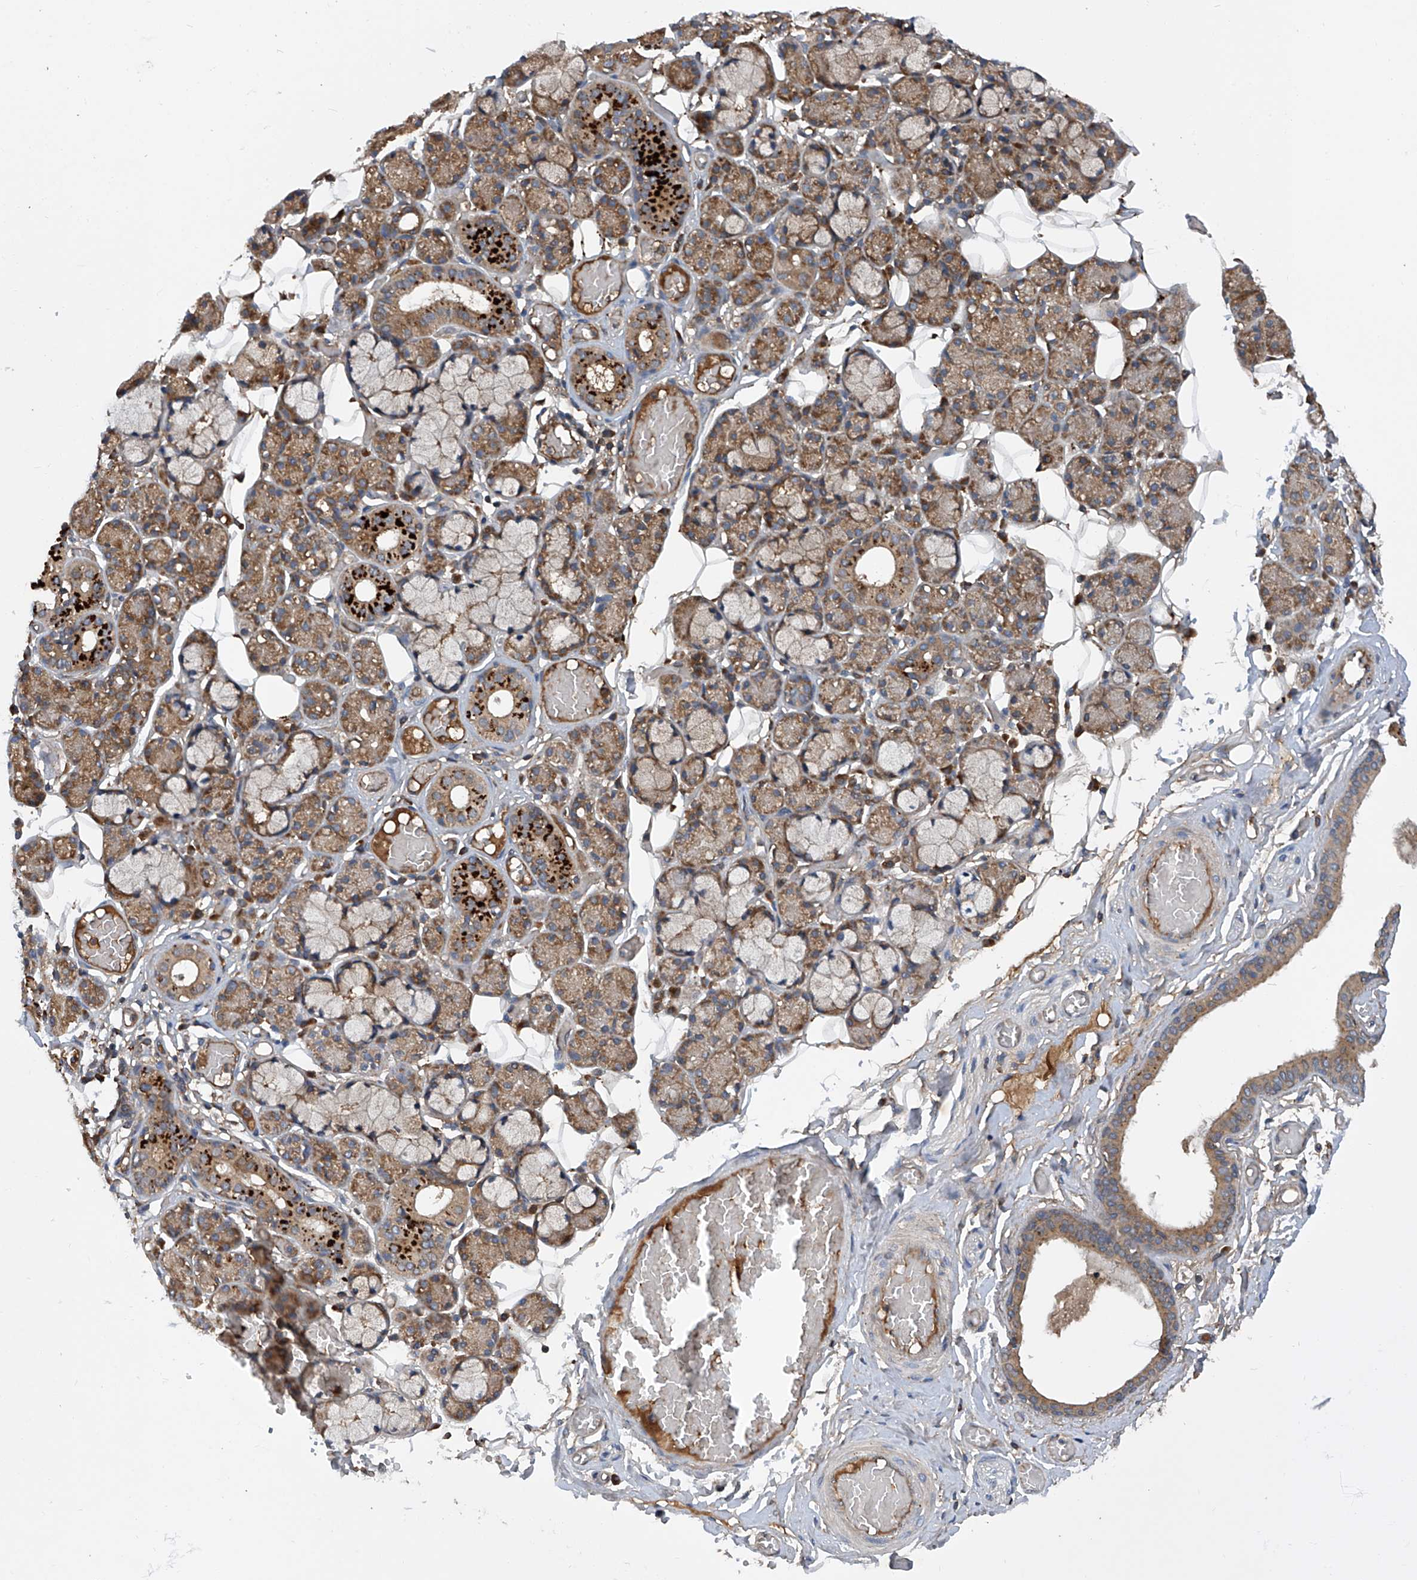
{"staining": {"intensity": "moderate", "quantity": ">75%", "location": "cytoplasmic/membranous"}, "tissue": "salivary gland", "cell_type": "Glandular cells", "image_type": "normal", "snomed": [{"axis": "morphology", "description": "Normal tissue, NOS"}, {"axis": "topography", "description": "Salivary gland"}], "caption": "Protein analysis of benign salivary gland shows moderate cytoplasmic/membranous expression in approximately >75% of glandular cells.", "gene": "ASCC3", "patient": {"sex": "male", "age": 63}}